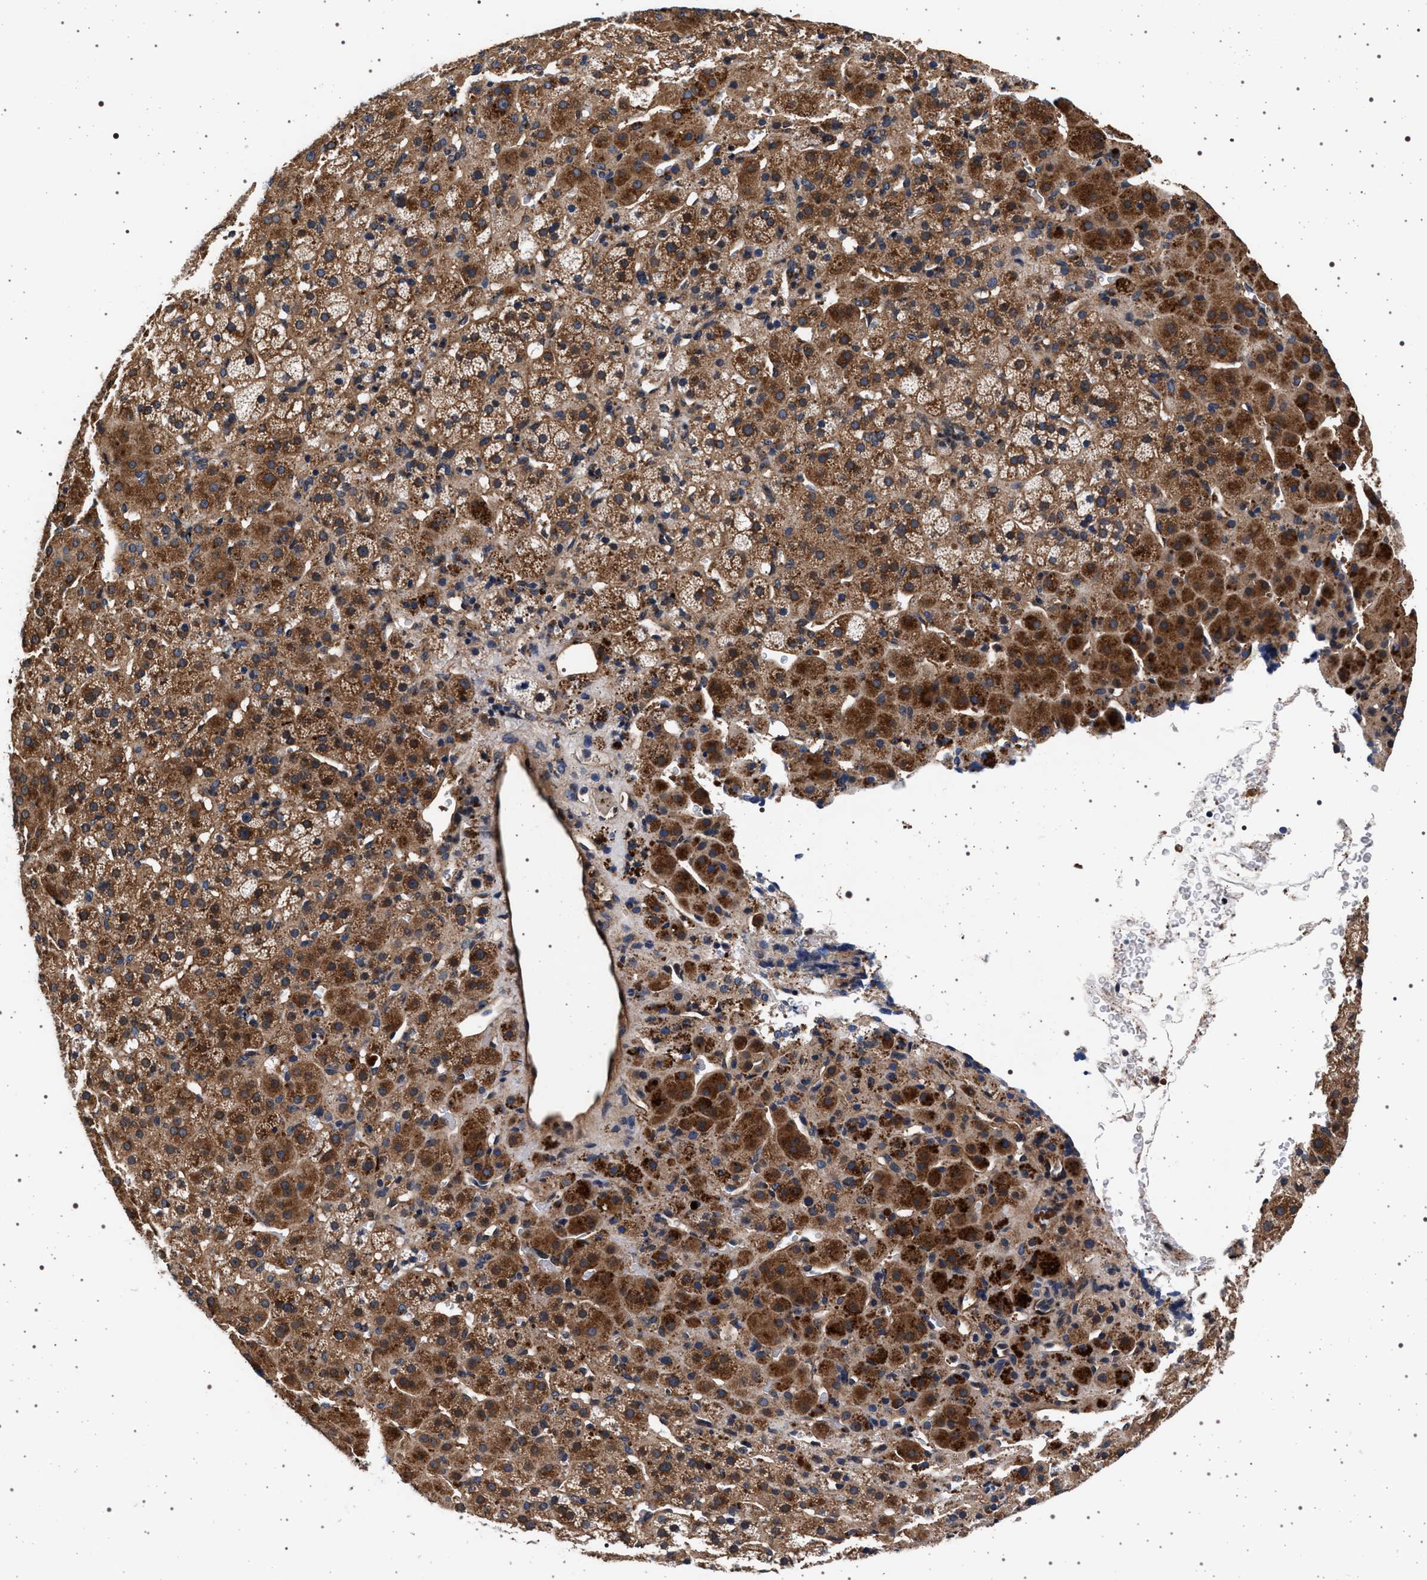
{"staining": {"intensity": "strong", "quantity": ">75%", "location": "cytoplasmic/membranous"}, "tissue": "adrenal gland", "cell_type": "Glandular cells", "image_type": "normal", "snomed": [{"axis": "morphology", "description": "Normal tissue, NOS"}, {"axis": "topography", "description": "Adrenal gland"}], "caption": "DAB (3,3'-diaminobenzidine) immunohistochemical staining of normal adrenal gland demonstrates strong cytoplasmic/membranous protein expression in approximately >75% of glandular cells. The staining was performed using DAB (3,3'-diaminobenzidine), with brown indicating positive protein expression. Nuclei are stained blue with hematoxylin.", "gene": "KCNK6", "patient": {"sex": "female", "age": 57}}